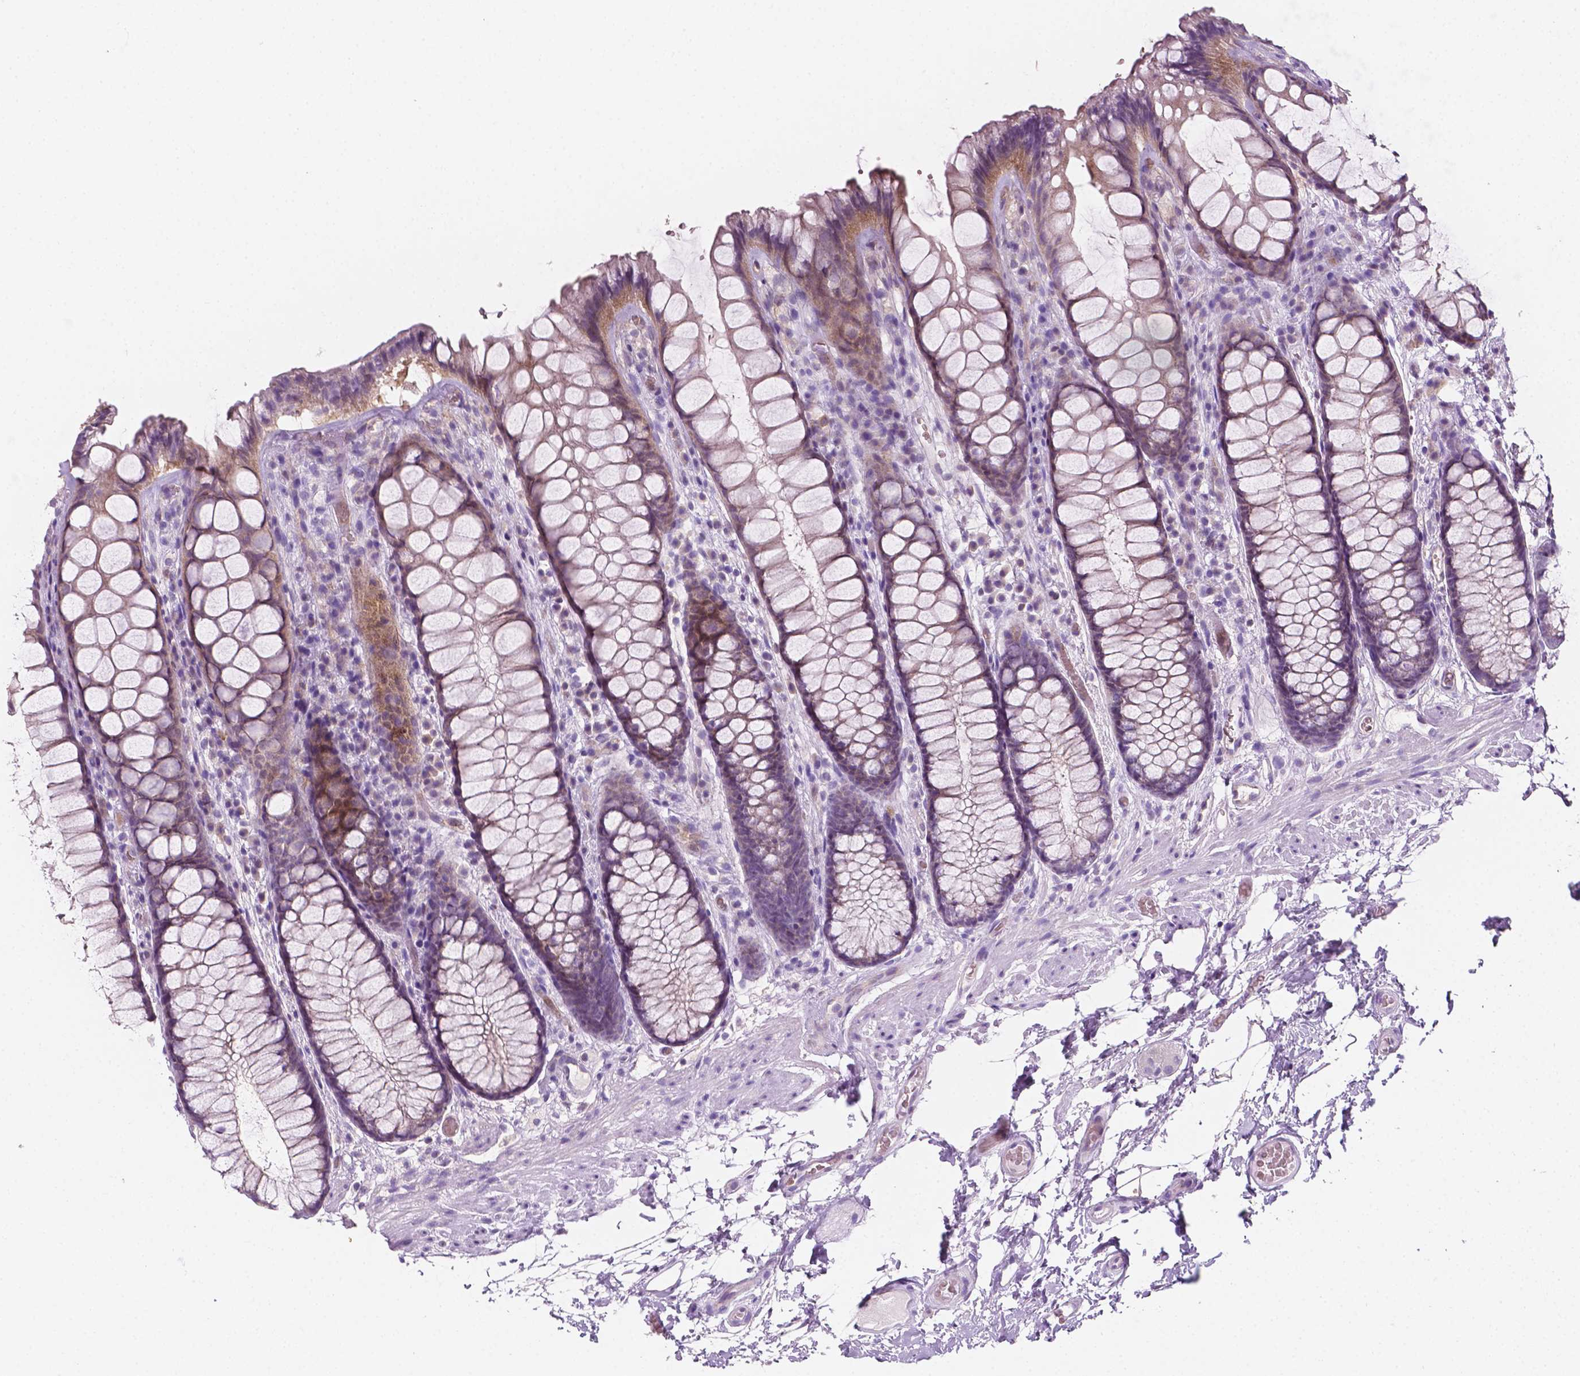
{"staining": {"intensity": "weak", "quantity": "25%-75%", "location": "cytoplasmic/membranous"}, "tissue": "rectum", "cell_type": "Glandular cells", "image_type": "normal", "snomed": [{"axis": "morphology", "description": "Normal tissue, NOS"}, {"axis": "topography", "description": "Rectum"}], "caption": "Weak cytoplasmic/membranous protein staining is identified in about 25%-75% of glandular cells in rectum.", "gene": "EGFR", "patient": {"sex": "female", "age": 62}}